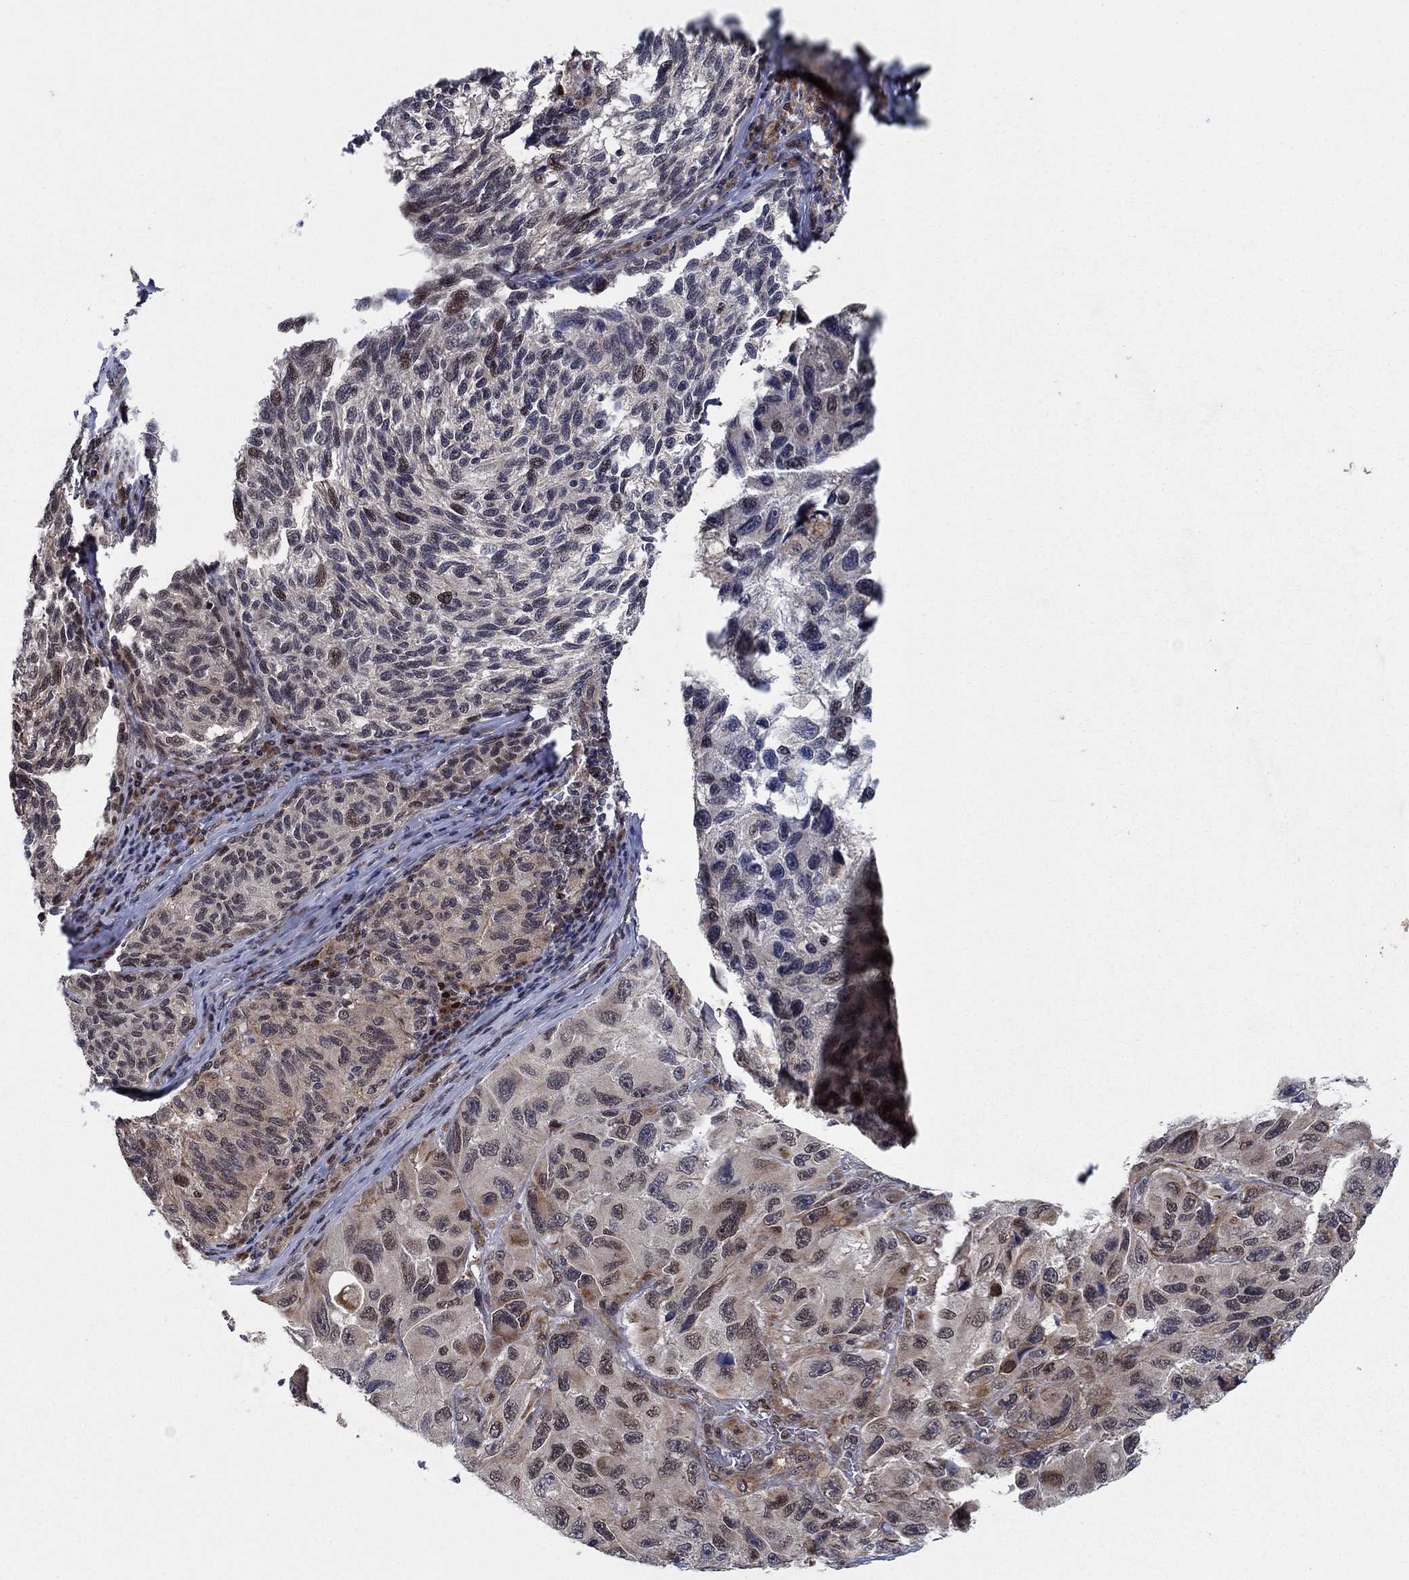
{"staining": {"intensity": "strong", "quantity": "<25%", "location": "cytoplasmic/membranous,nuclear"}, "tissue": "melanoma", "cell_type": "Tumor cells", "image_type": "cancer", "snomed": [{"axis": "morphology", "description": "Malignant melanoma, NOS"}, {"axis": "topography", "description": "Skin"}], "caption": "Immunohistochemistry (IHC) staining of malignant melanoma, which exhibits medium levels of strong cytoplasmic/membranous and nuclear staining in about <25% of tumor cells indicating strong cytoplasmic/membranous and nuclear protein staining. The staining was performed using DAB (3,3'-diaminobenzidine) (brown) for protein detection and nuclei were counterstained in hematoxylin (blue).", "gene": "PRICKLE4", "patient": {"sex": "female", "age": 73}}